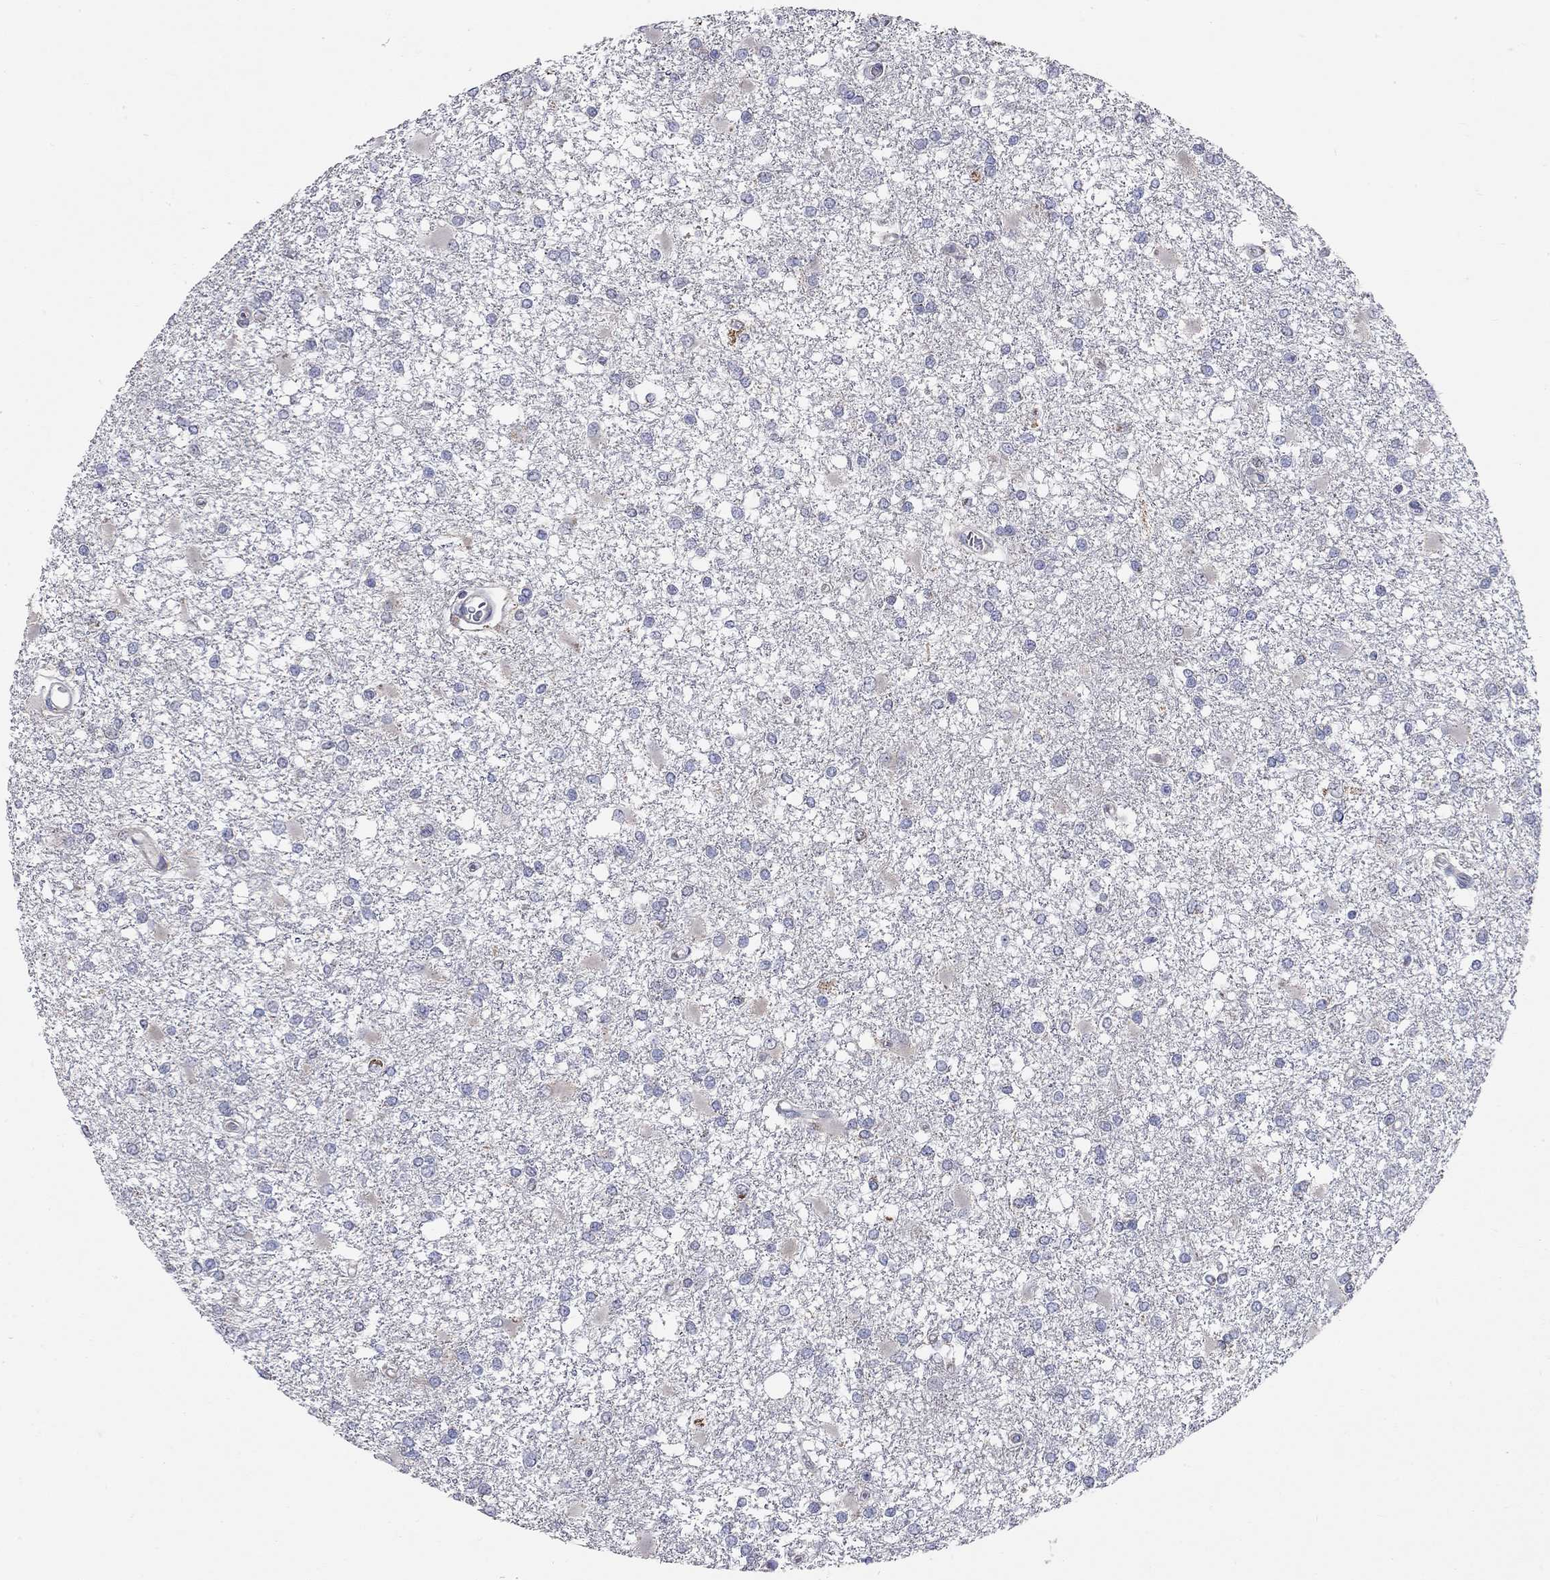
{"staining": {"intensity": "negative", "quantity": "none", "location": "none"}, "tissue": "glioma", "cell_type": "Tumor cells", "image_type": "cancer", "snomed": [{"axis": "morphology", "description": "Glioma, malignant, High grade"}, {"axis": "topography", "description": "Cerebral cortex"}], "caption": "This is an immunohistochemistry (IHC) photomicrograph of human malignant glioma (high-grade). There is no expression in tumor cells.", "gene": "CFAP161", "patient": {"sex": "male", "age": 79}}